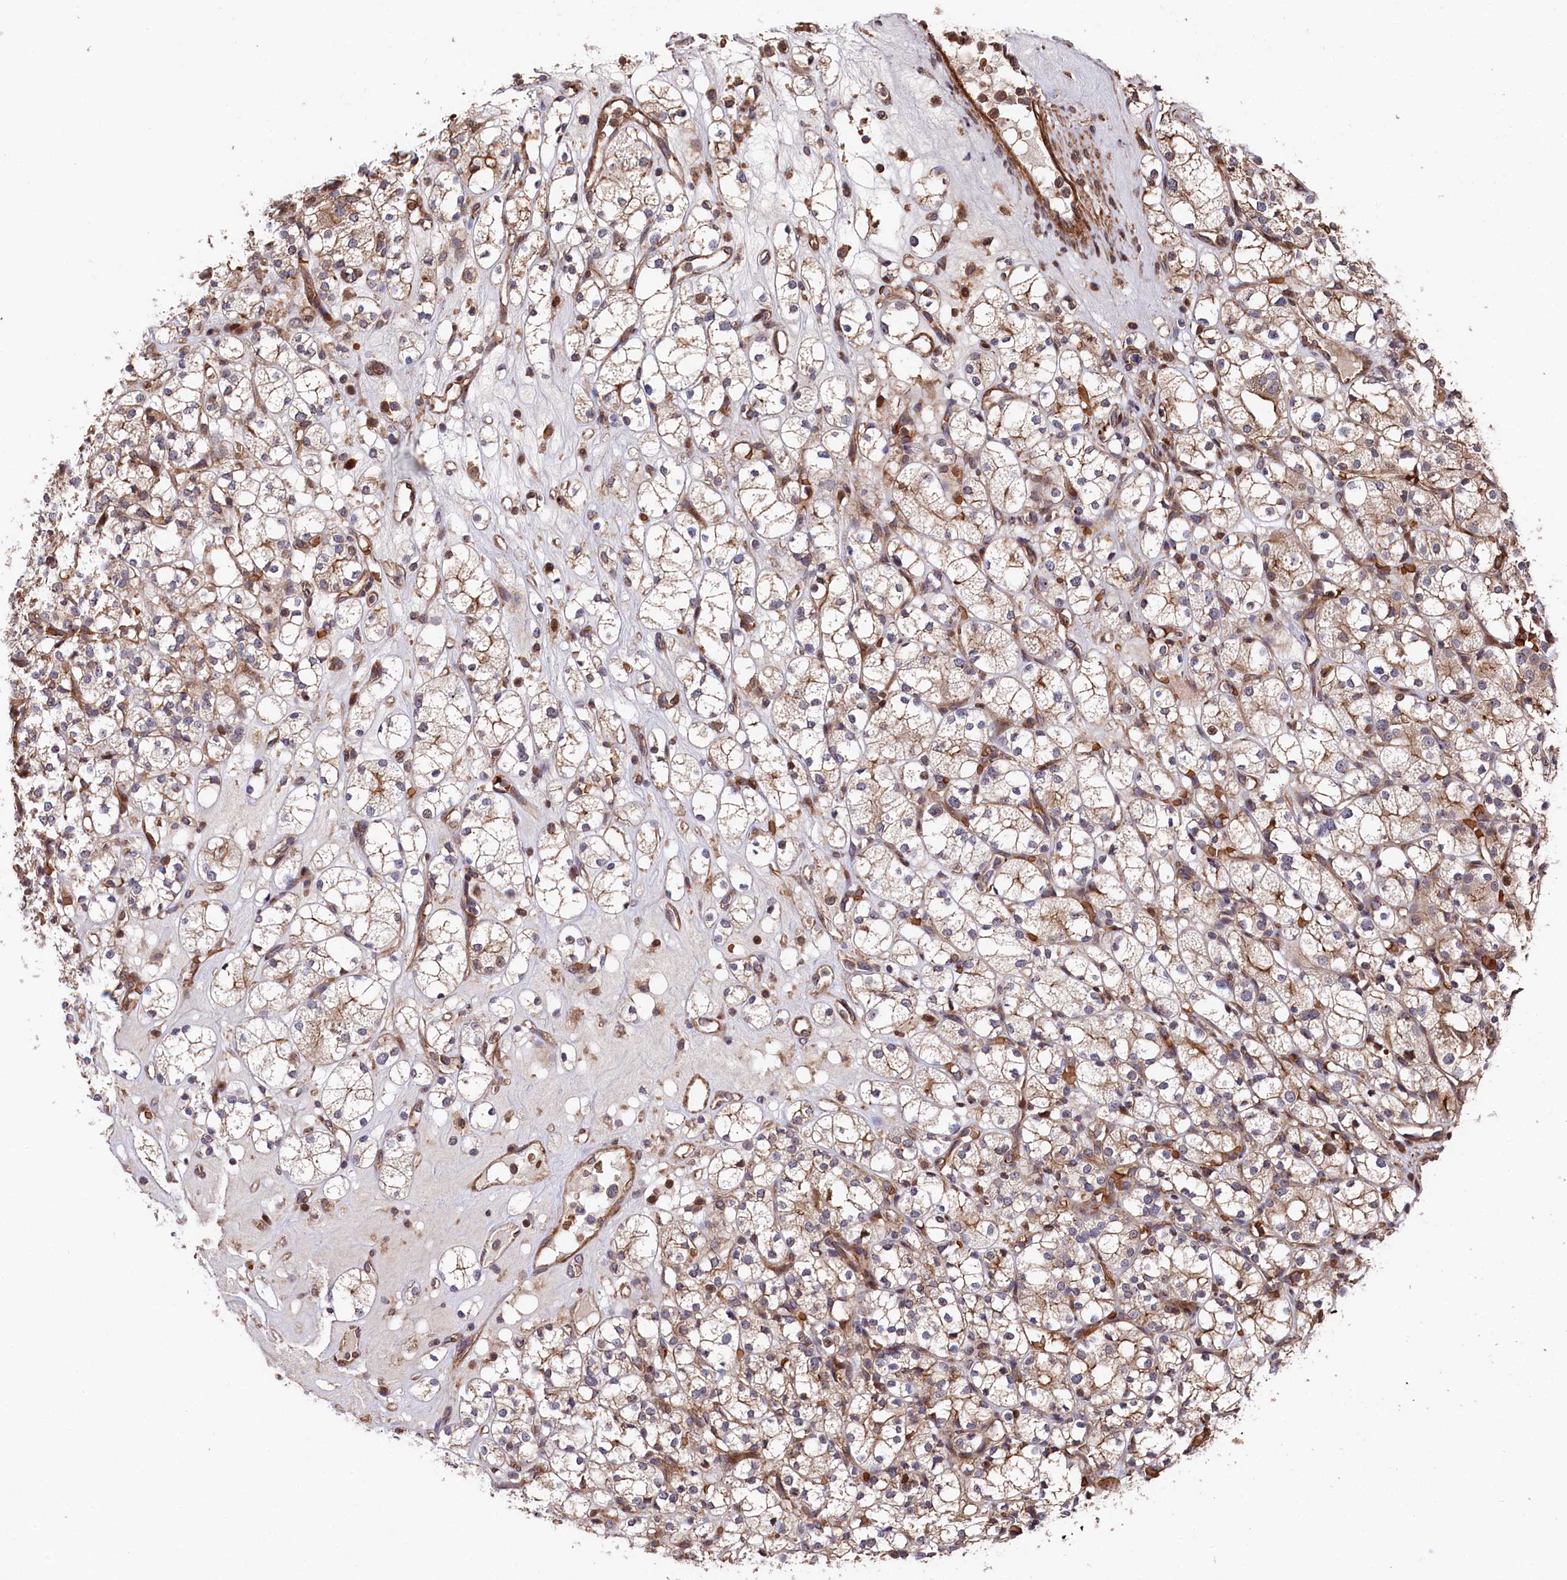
{"staining": {"intensity": "moderate", "quantity": "25%-75%", "location": "cytoplasmic/membranous"}, "tissue": "renal cancer", "cell_type": "Tumor cells", "image_type": "cancer", "snomed": [{"axis": "morphology", "description": "Adenocarcinoma, NOS"}, {"axis": "topography", "description": "Kidney"}], "caption": "The photomicrograph demonstrates staining of adenocarcinoma (renal), revealing moderate cytoplasmic/membranous protein positivity (brown color) within tumor cells. (DAB IHC, brown staining for protein, blue staining for nuclei).", "gene": "TNKS1BP1", "patient": {"sex": "male", "age": 77}}